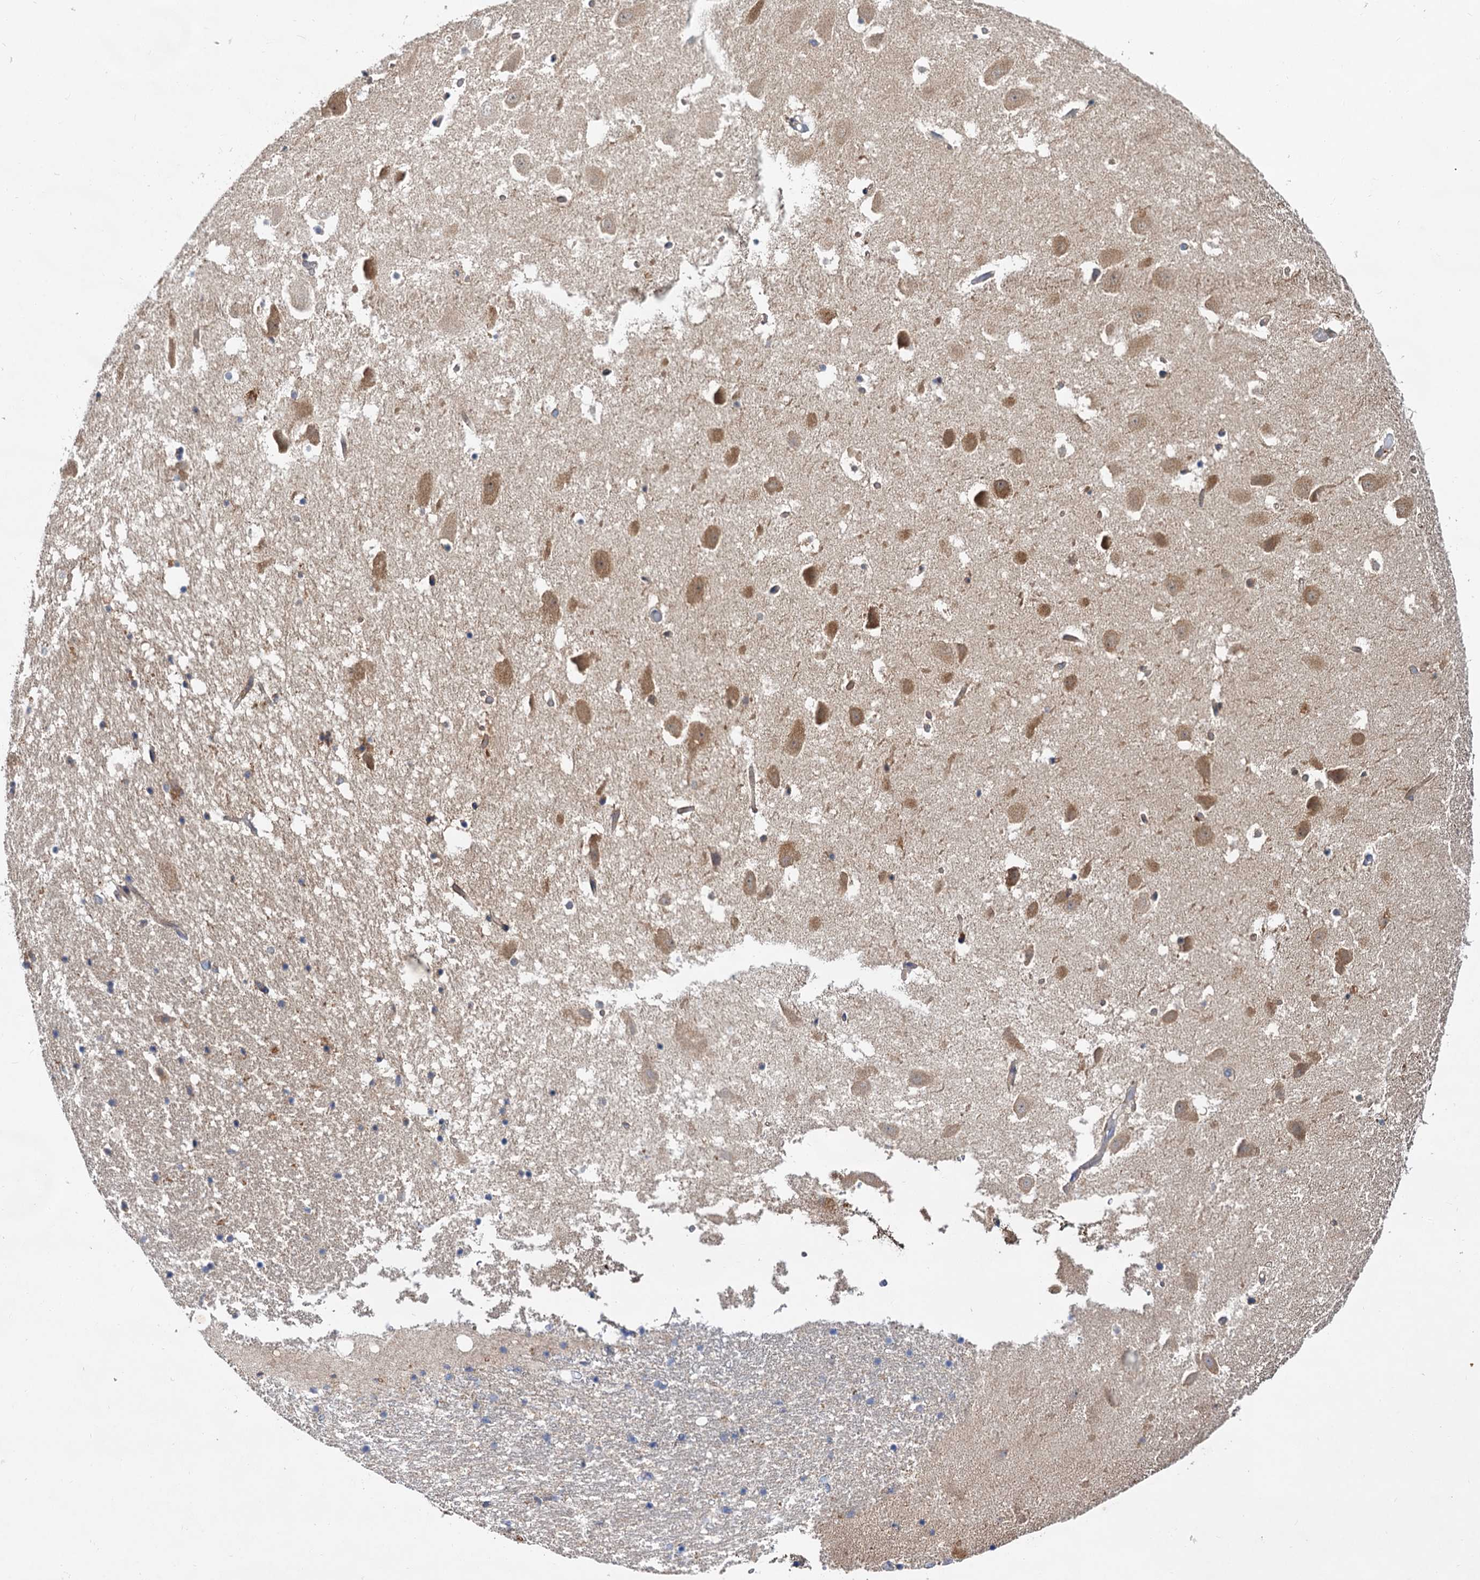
{"staining": {"intensity": "moderate", "quantity": "<25%", "location": "cytoplasmic/membranous"}, "tissue": "hippocampus", "cell_type": "Glial cells", "image_type": "normal", "snomed": [{"axis": "morphology", "description": "Normal tissue, NOS"}, {"axis": "topography", "description": "Hippocampus"}], "caption": "Immunohistochemistry (IHC) histopathology image of benign hippocampus: human hippocampus stained using IHC shows low levels of moderate protein expression localized specifically in the cytoplasmic/membranous of glial cells, appearing as a cytoplasmic/membranous brown color.", "gene": "ALKBH7", "patient": {"sex": "female", "age": 52}}